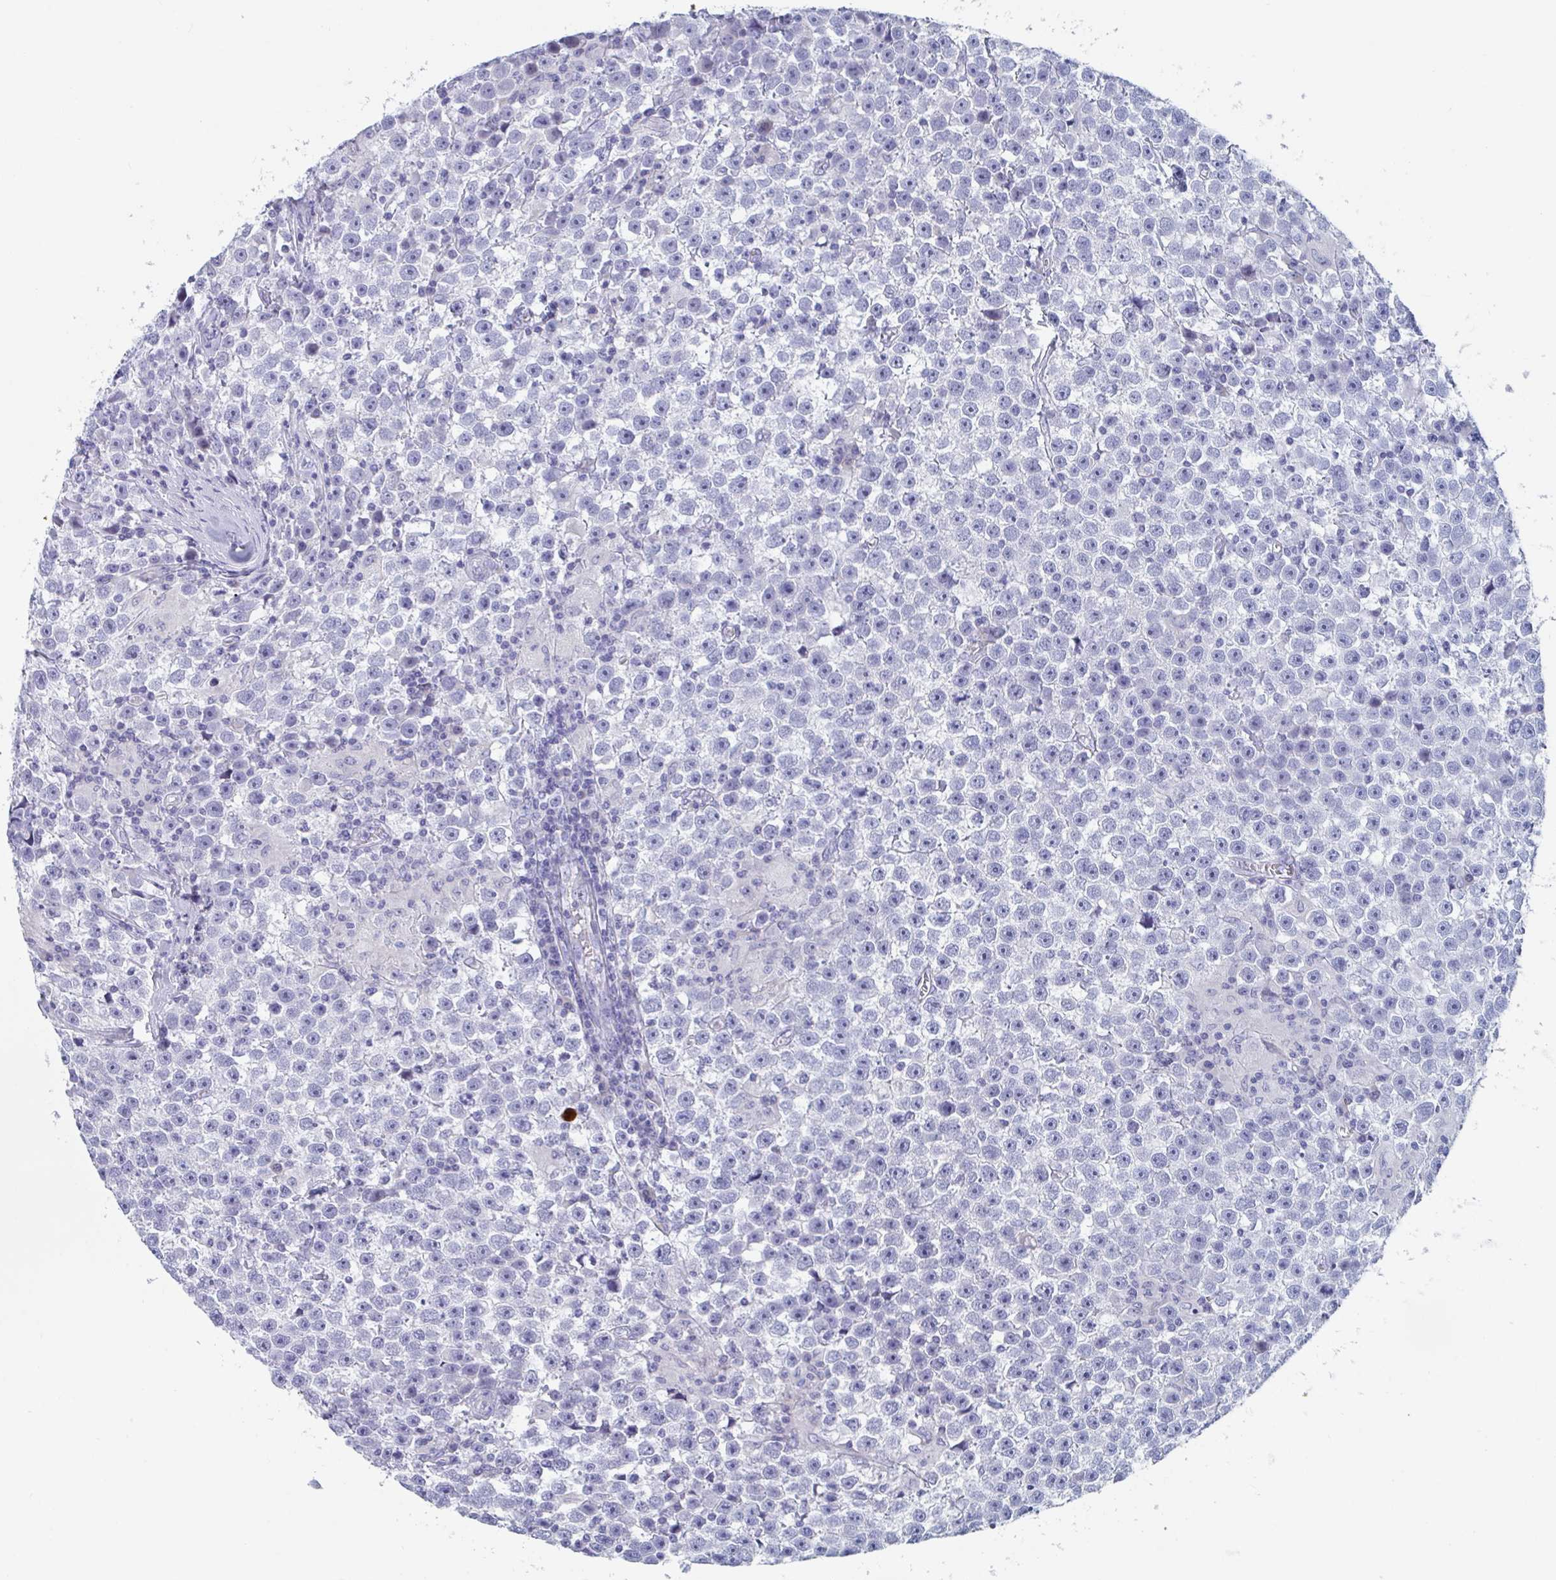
{"staining": {"intensity": "negative", "quantity": "none", "location": "none"}, "tissue": "testis cancer", "cell_type": "Tumor cells", "image_type": "cancer", "snomed": [{"axis": "morphology", "description": "Seminoma, NOS"}, {"axis": "topography", "description": "Testis"}], "caption": "Human seminoma (testis) stained for a protein using immunohistochemistry displays no staining in tumor cells.", "gene": "DPEP3", "patient": {"sex": "male", "age": 31}}